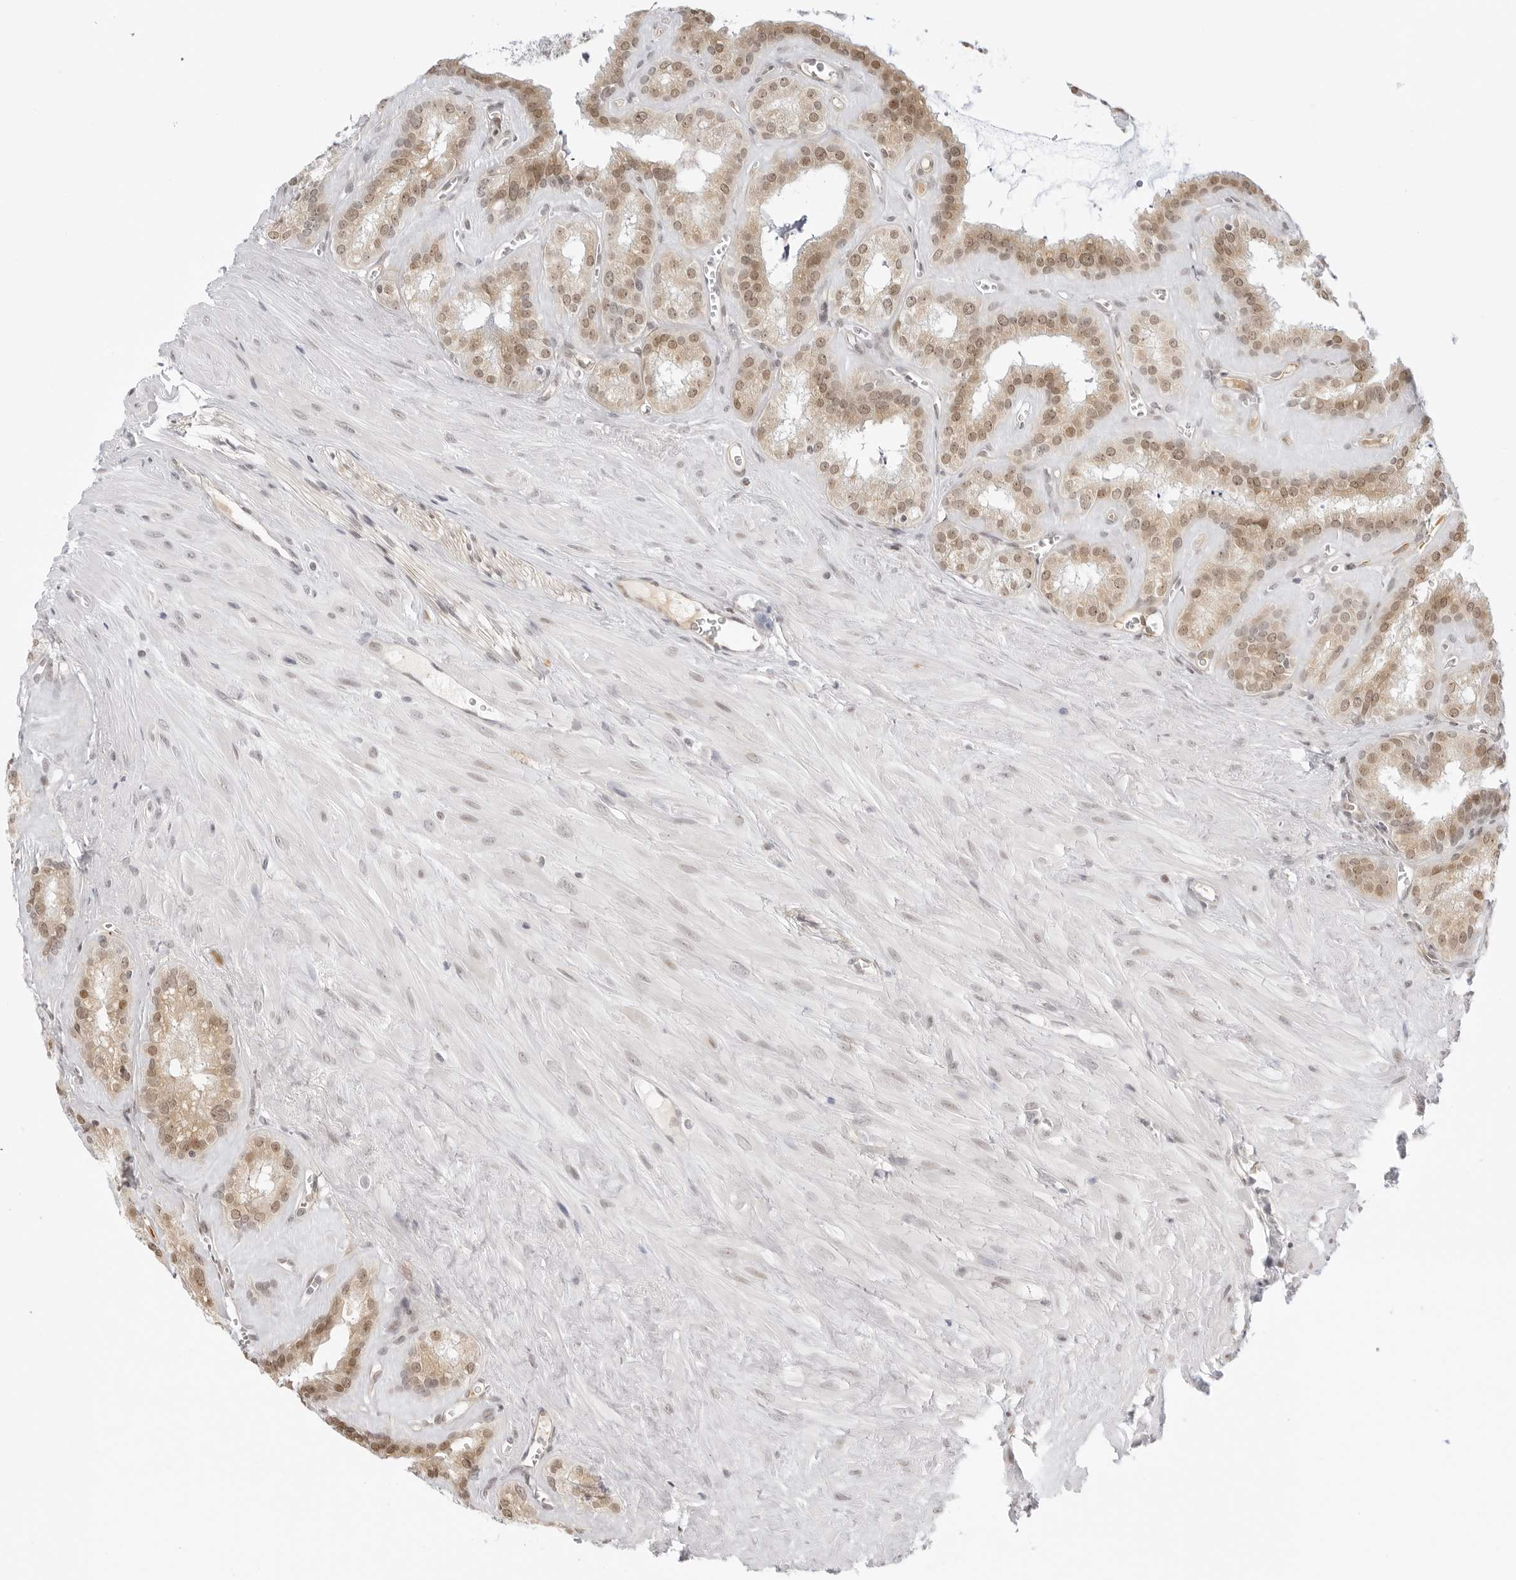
{"staining": {"intensity": "moderate", "quantity": "25%-75%", "location": "nuclear"}, "tissue": "seminal vesicle", "cell_type": "Glandular cells", "image_type": "normal", "snomed": [{"axis": "morphology", "description": "Normal tissue, NOS"}, {"axis": "topography", "description": "Prostate"}, {"axis": "topography", "description": "Seminal veicle"}], "caption": "DAB immunohistochemical staining of normal seminal vesicle demonstrates moderate nuclear protein staining in approximately 25%-75% of glandular cells. The protein is stained brown, and the nuclei are stained in blue (DAB (3,3'-diaminobenzidine) IHC with brightfield microscopy, high magnification).", "gene": "MED18", "patient": {"sex": "male", "age": 59}}